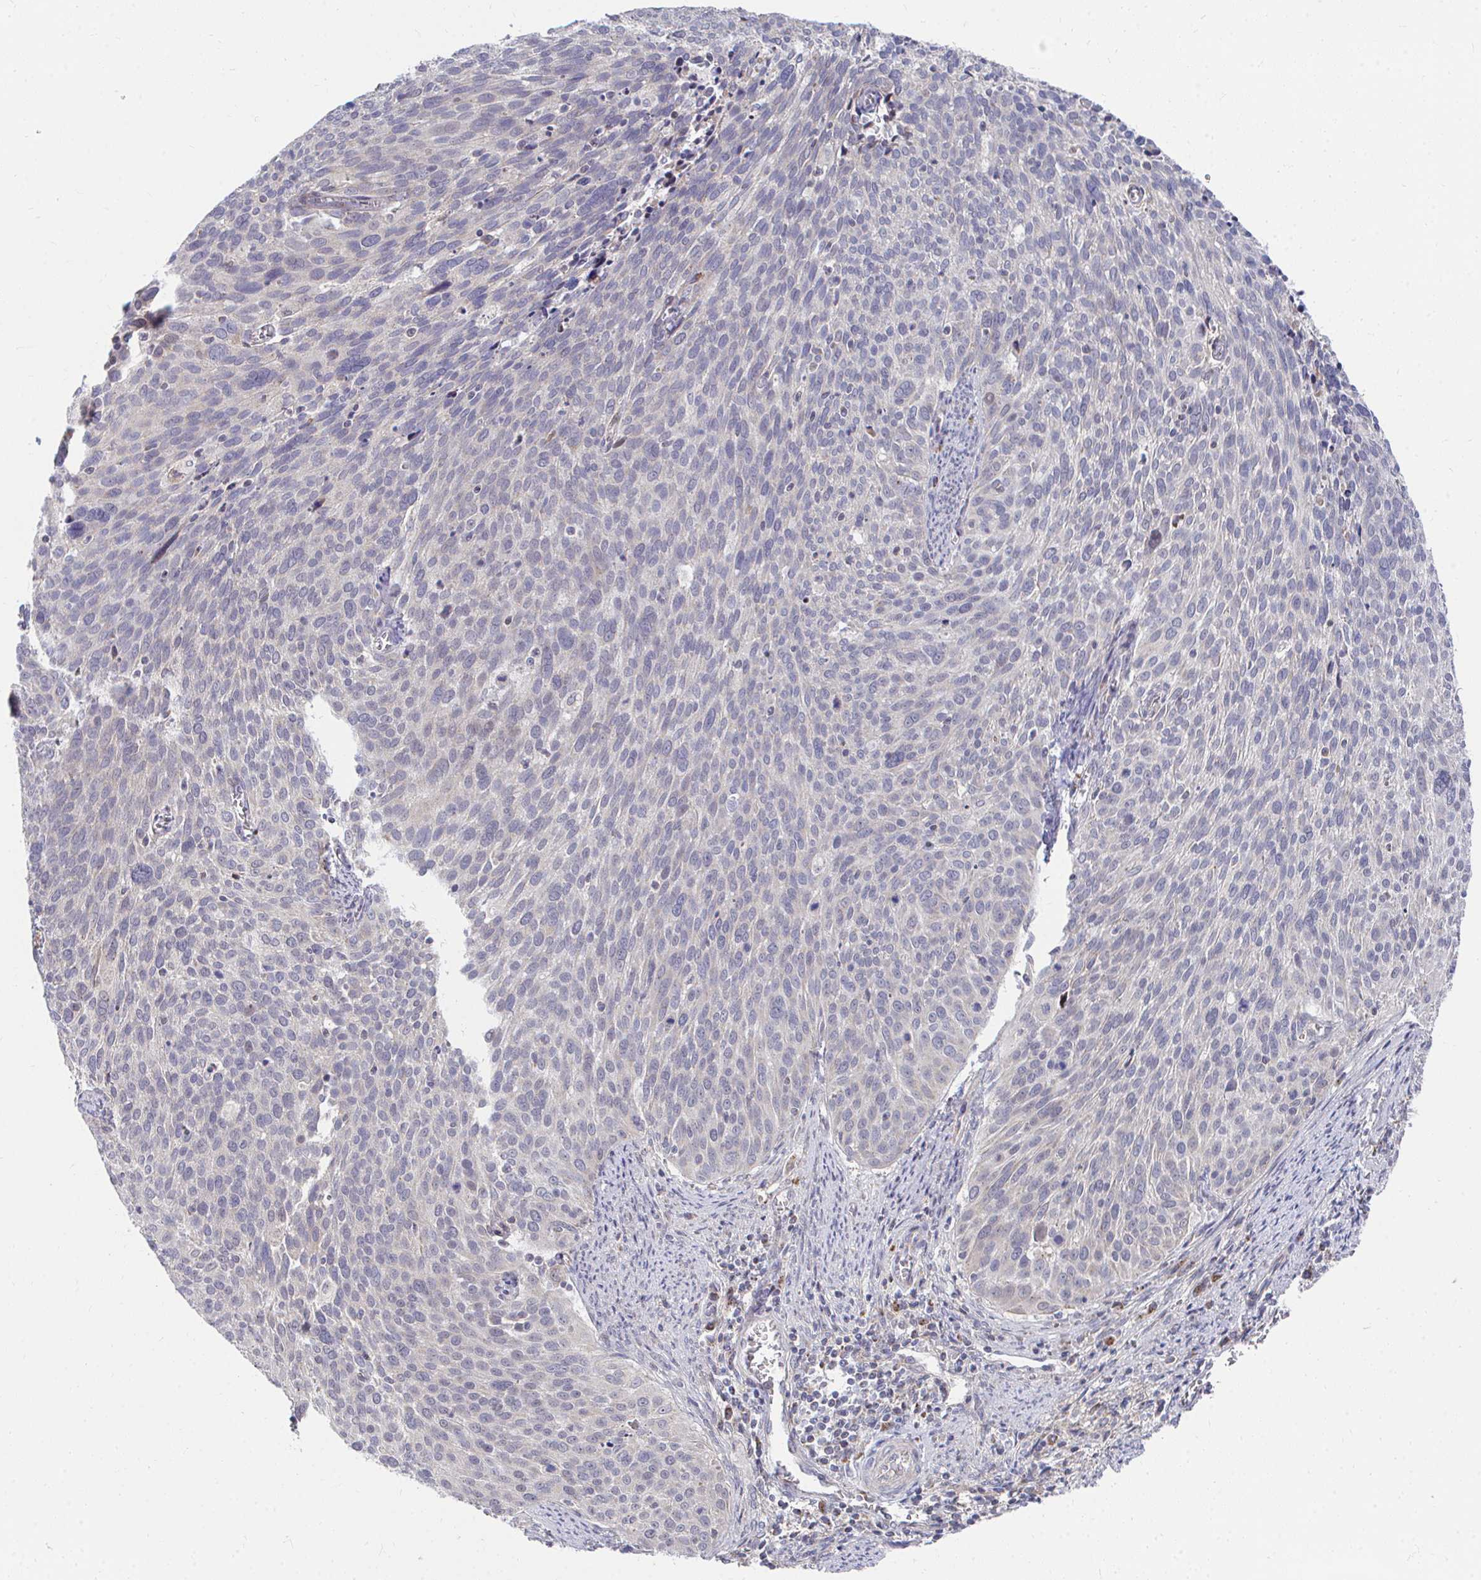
{"staining": {"intensity": "negative", "quantity": "none", "location": "none"}, "tissue": "cervical cancer", "cell_type": "Tumor cells", "image_type": "cancer", "snomed": [{"axis": "morphology", "description": "Squamous cell carcinoma, NOS"}, {"axis": "topography", "description": "Cervix"}], "caption": "DAB (3,3'-diaminobenzidine) immunohistochemical staining of cervical squamous cell carcinoma shows no significant expression in tumor cells.", "gene": "PEX3", "patient": {"sex": "female", "age": 39}}